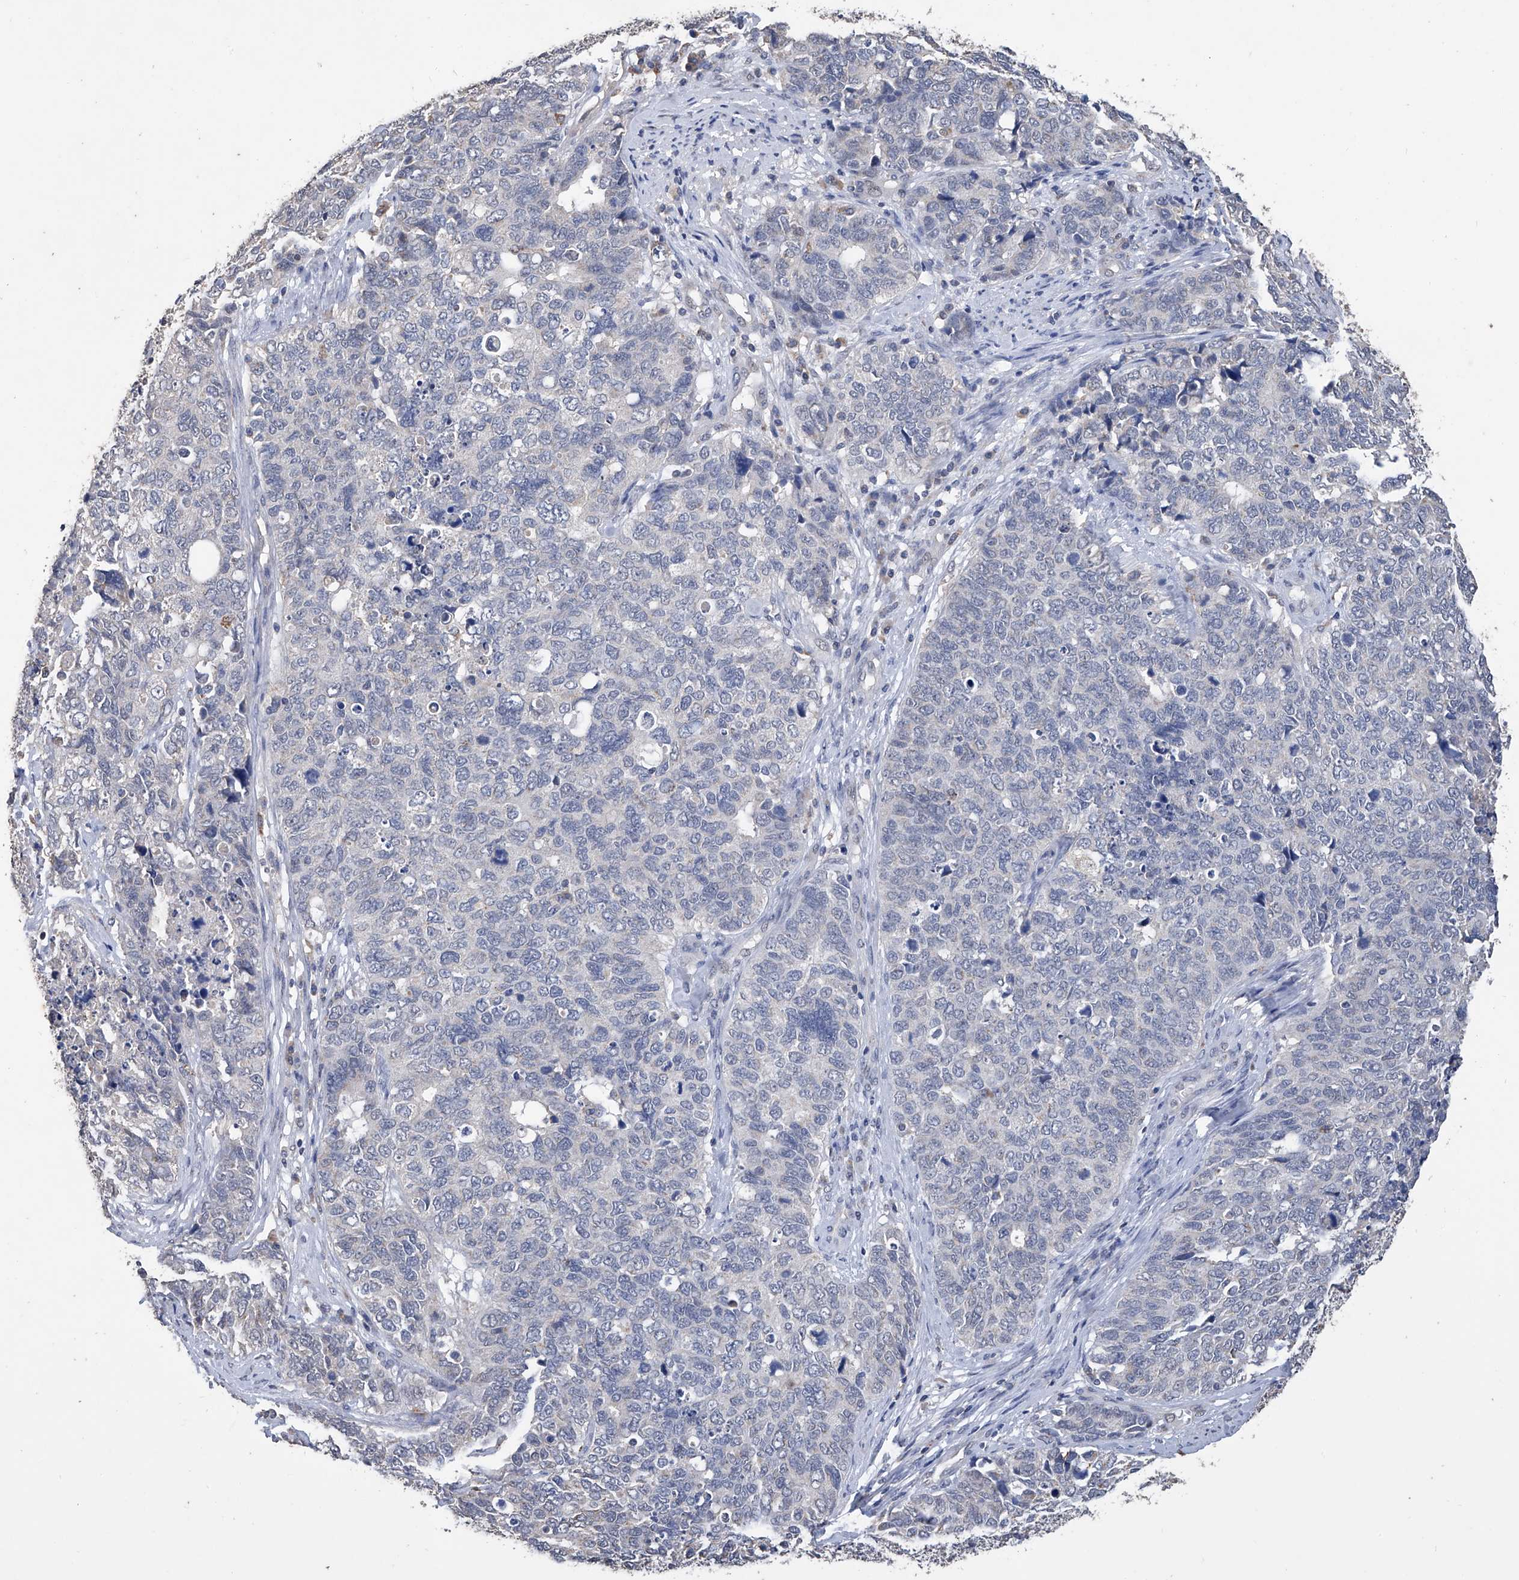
{"staining": {"intensity": "negative", "quantity": "none", "location": "none"}, "tissue": "cervical cancer", "cell_type": "Tumor cells", "image_type": "cancer", "snomed": [{"axis": "morphology", "description": "Squamous cell carcinoma, NOS"}, {"axis": "topography", "description": "Cervix"}], "caption": "High magnification brightfield microscopy of cervical squamous cell carcinoma stained with DAB (brown) and counterstained with hematoxylin (blue): tumor cells show no significant expression.", "gene": "GPT", "patient": {"sex": "female", "age": 63}}